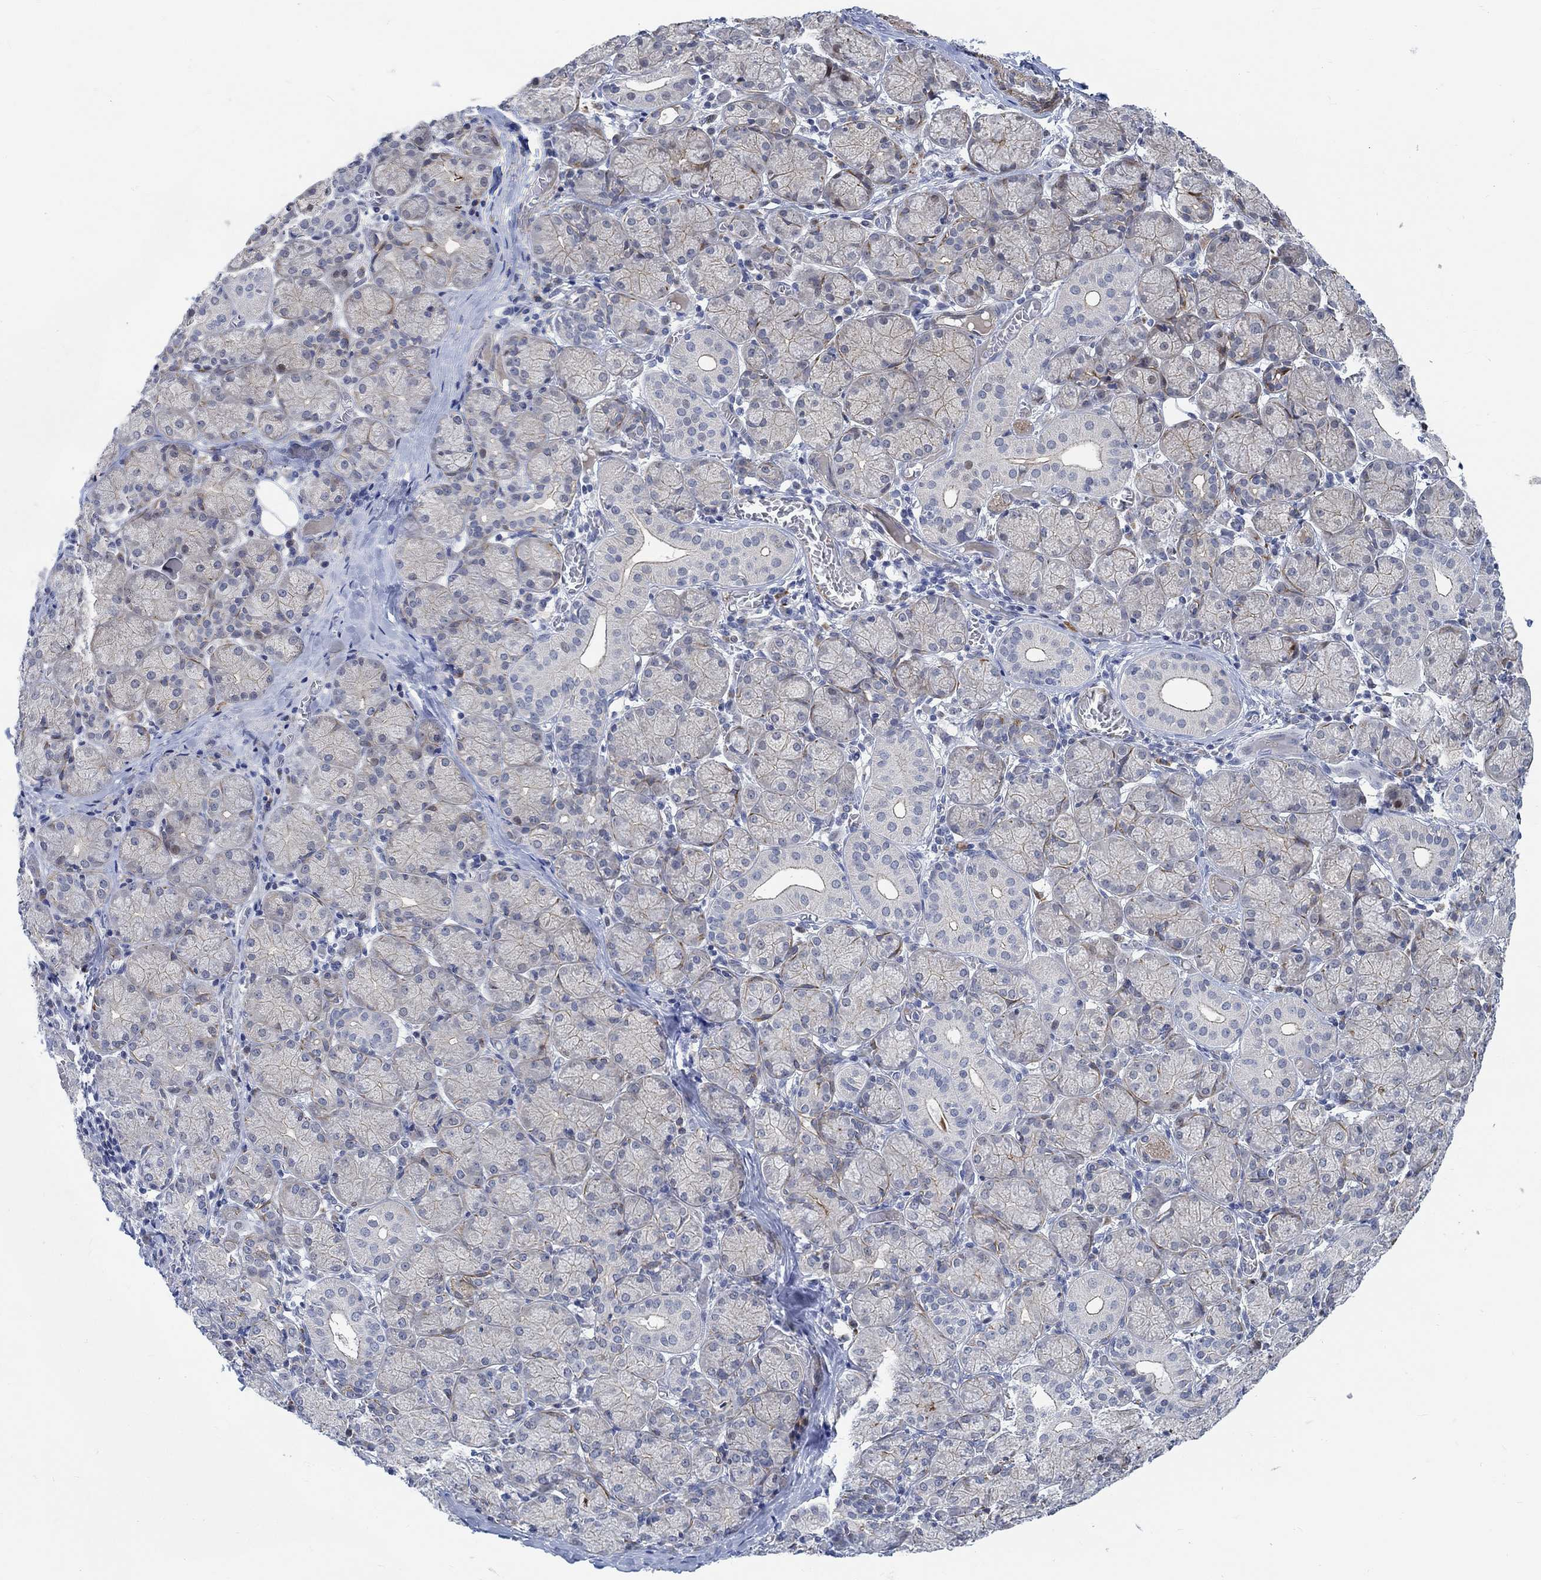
{"staining": {"intensity": "weak", "quantity": "<25%", "location": "cytoplasmic/membranous"}, "tissue": "salivary gland", "cell_type": "Glandular cells", "image_type": "normal", "snomed": [{"axis": "morphology", "description": "Normal tissue, NOS"}, {"axis": "topography", "description": "Salivary gland"}, {"axis": "topography", "description": "Peripheral nerve tissue"}], "caption": "IHC of benign salivary gland demonstrates no positivity in glandular cells. (Brightfield microscopy of DAB (3,3'-diaminobenzidine) IHC at high magnification).", "gene": "KCNH8", "patient": {"sex": "female", "age": 24}}